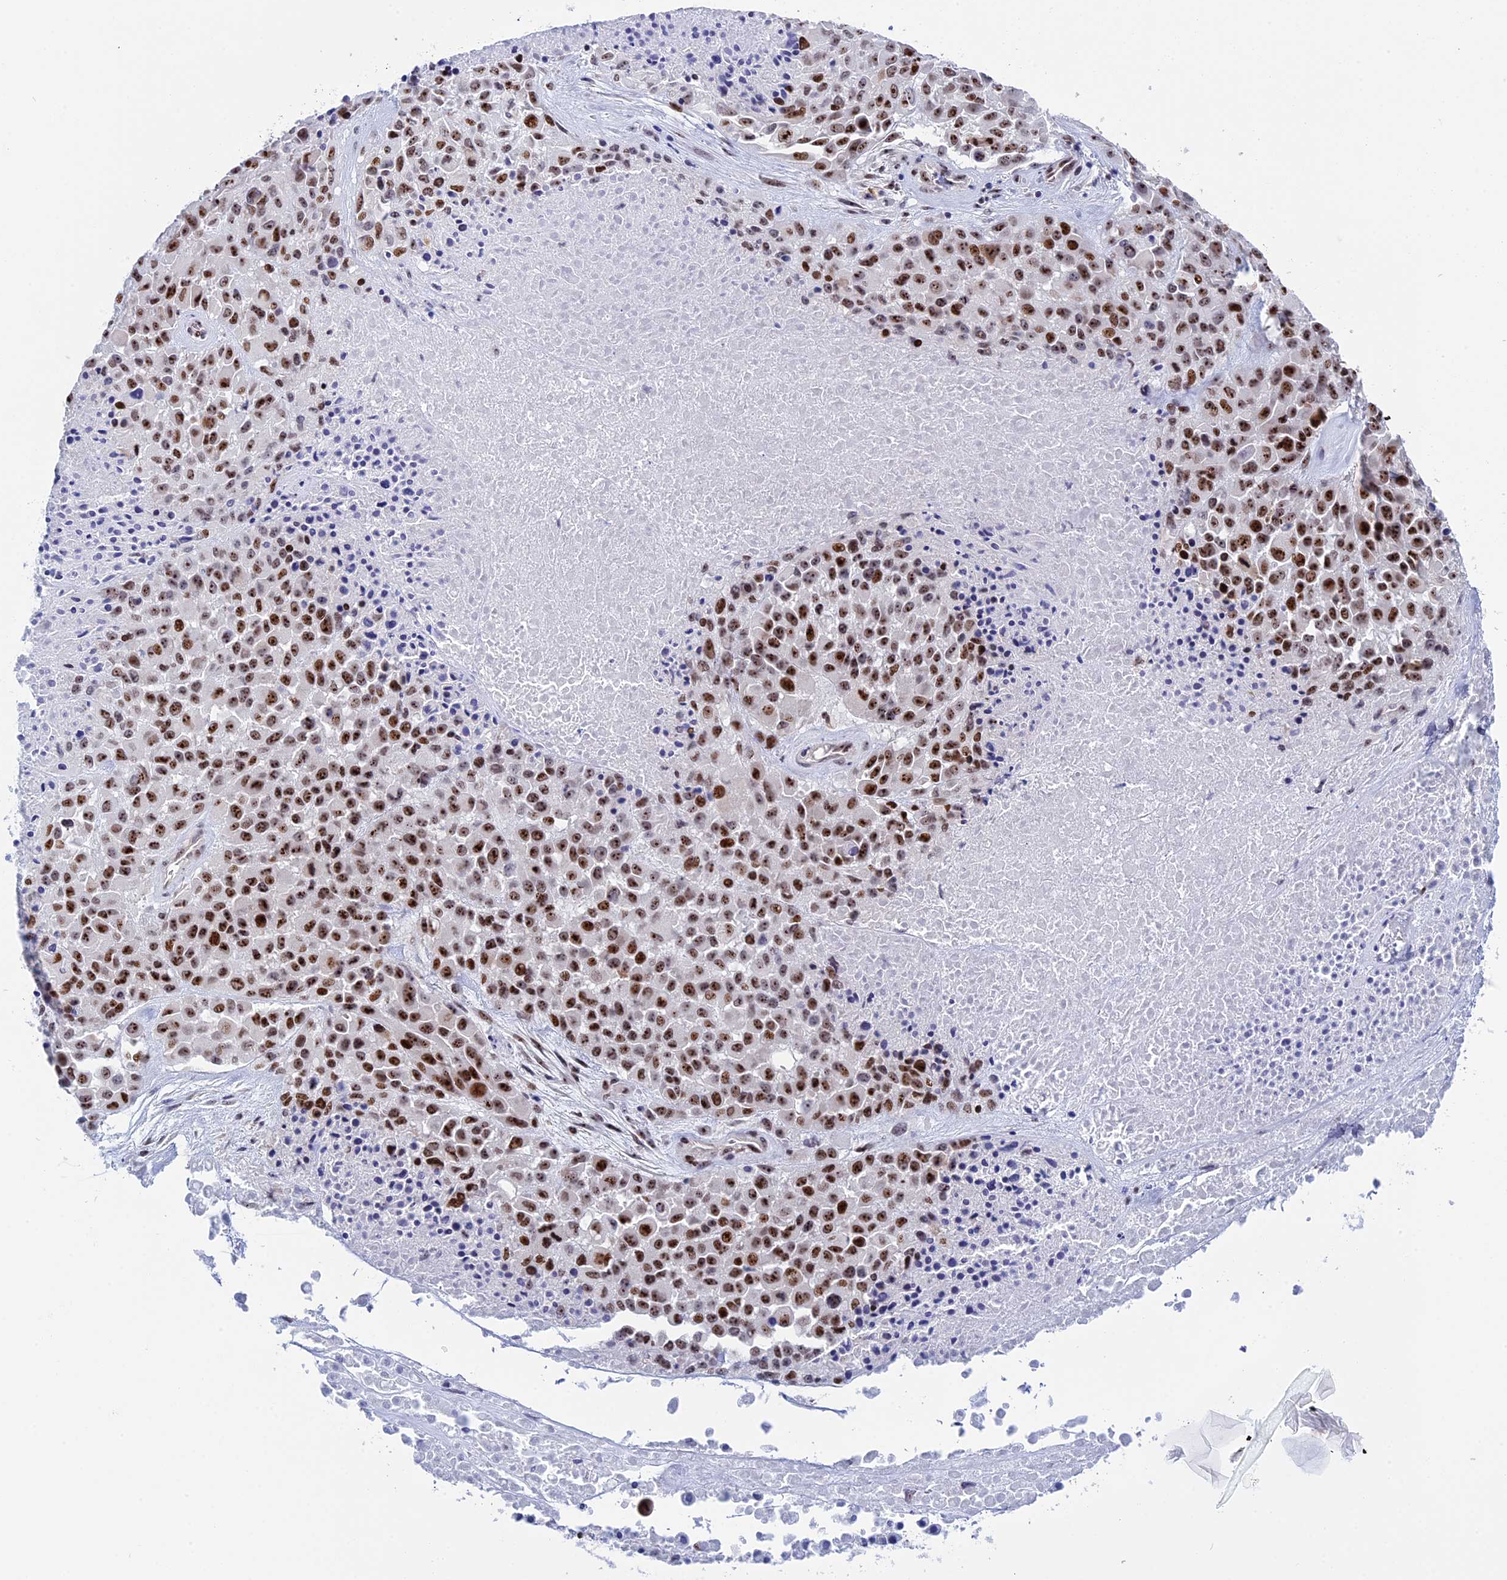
{"staining": {"intensity": "strong", "quantity": ">75%", "location": "nuclear"}, "tissue": "melanoma", "cell_type": "Tumor cells", "image_type": "cancer", "snomed": [{"axis": "morphology", "description": "Malignant melanoma, Metastatic site"}, {"axis": "topography", "description": "Skin"}], "caption": "Immunohistochemical staining of human malignant melanoma (metastatic site) reveals high levels of strong nuclear protein expression in approximately >75% of tumor cells.", "gene": "CCDC86", "patient": {"sex": "female", "age": 81}}